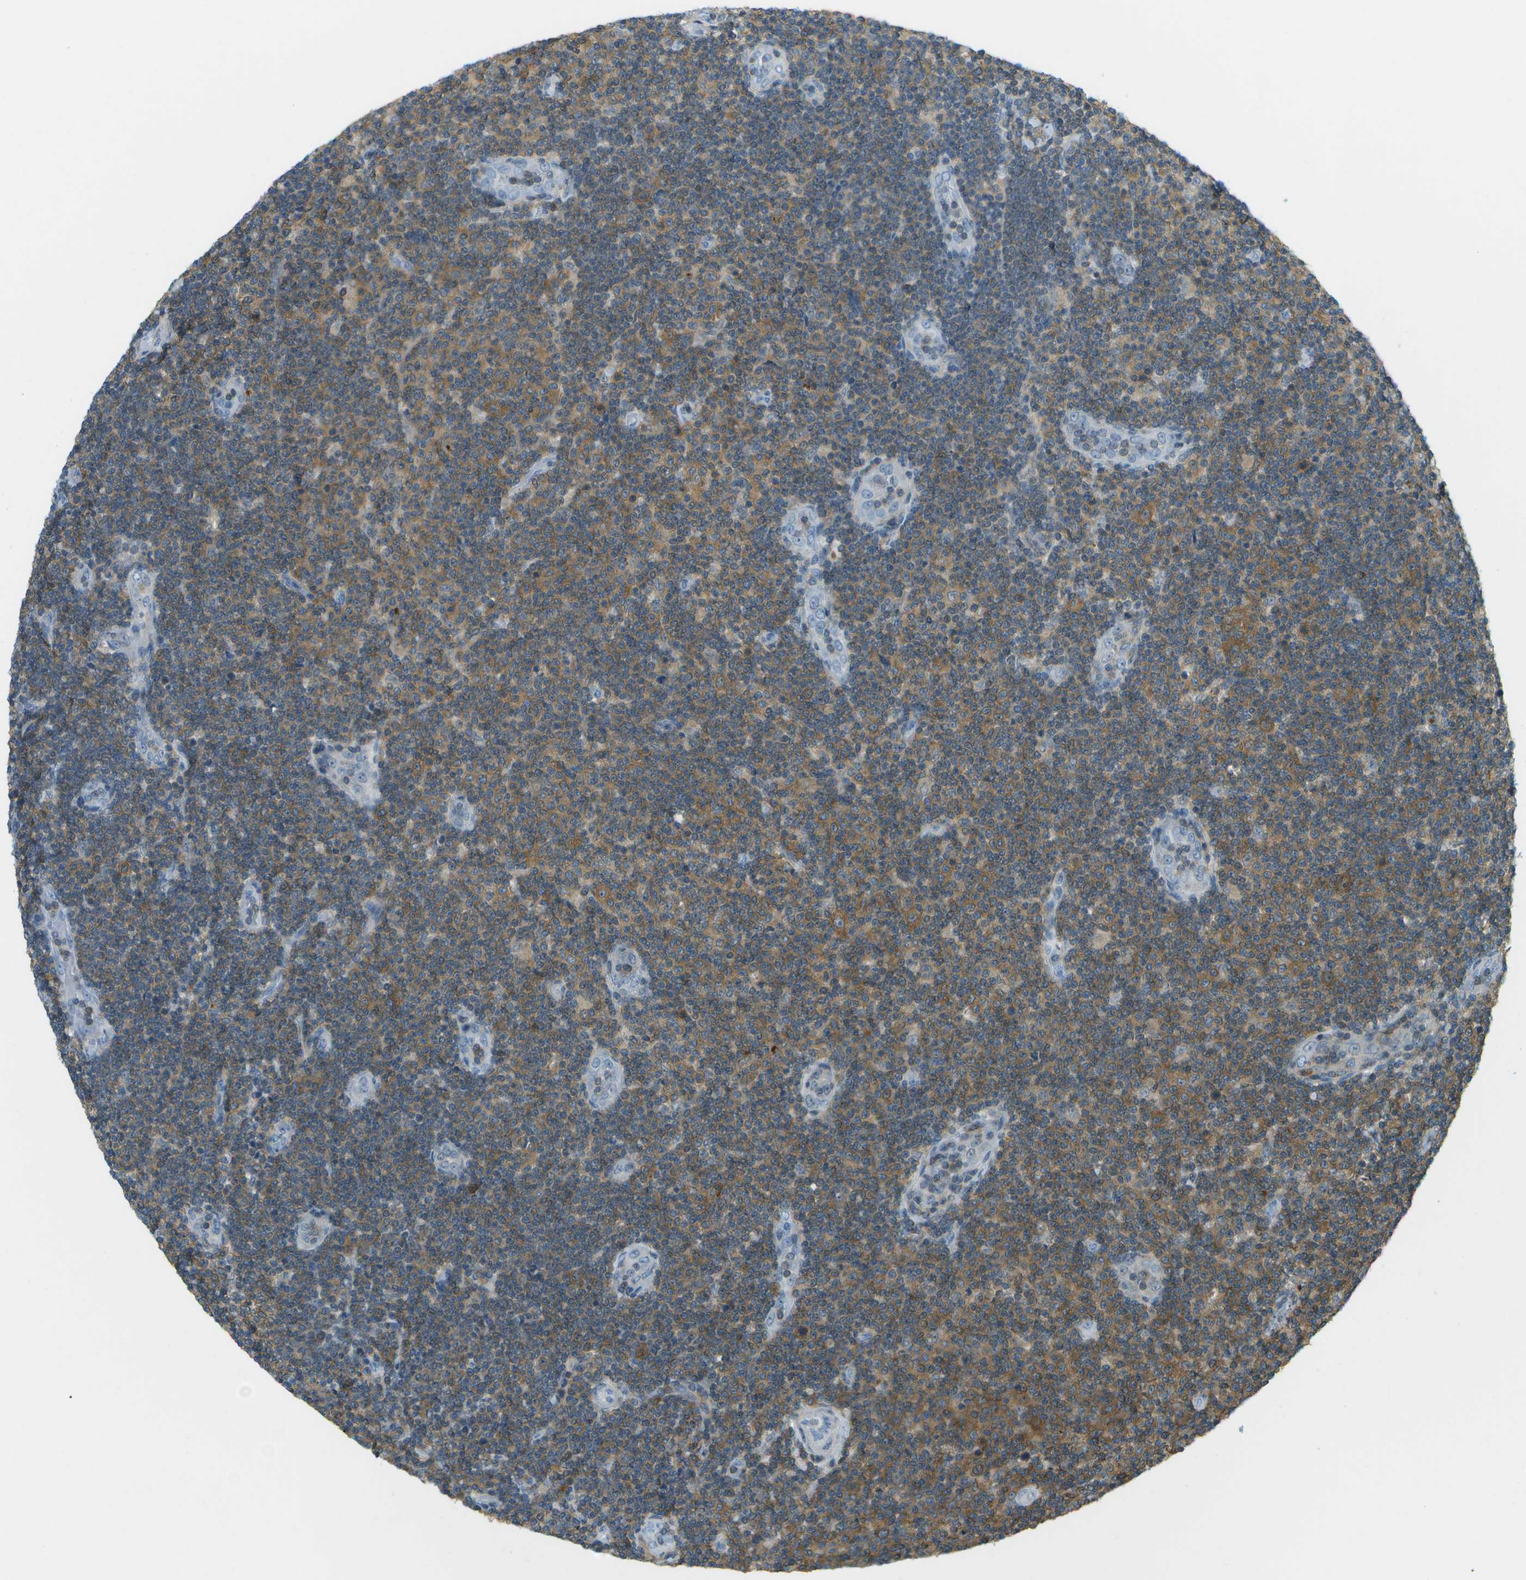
{"staining": {"intensity": "moderate", "quantity": ">75%", "location": "cytoplasmic/membranous"}, "tissue": "lymphoma", "cell_type": "Tumor cells", "image_type": "cancer", "snomed": [{"axis": "morphology", "description": "Malignant lymphoma, non-Hodgkin's type, Low grade"}, {"axis": "topography", "description": "Lymph node"}], "caption": "Approximately >75% of tumor cells in malignant lymphoma, non-Hodgkin's type (low-grade) exhibit moderate cytoplasmic/membranous protein expression as visualized by brown immunohistochemical staining.", "gene": "CDH23", "patient": {"sex": "male", "age": 83}}